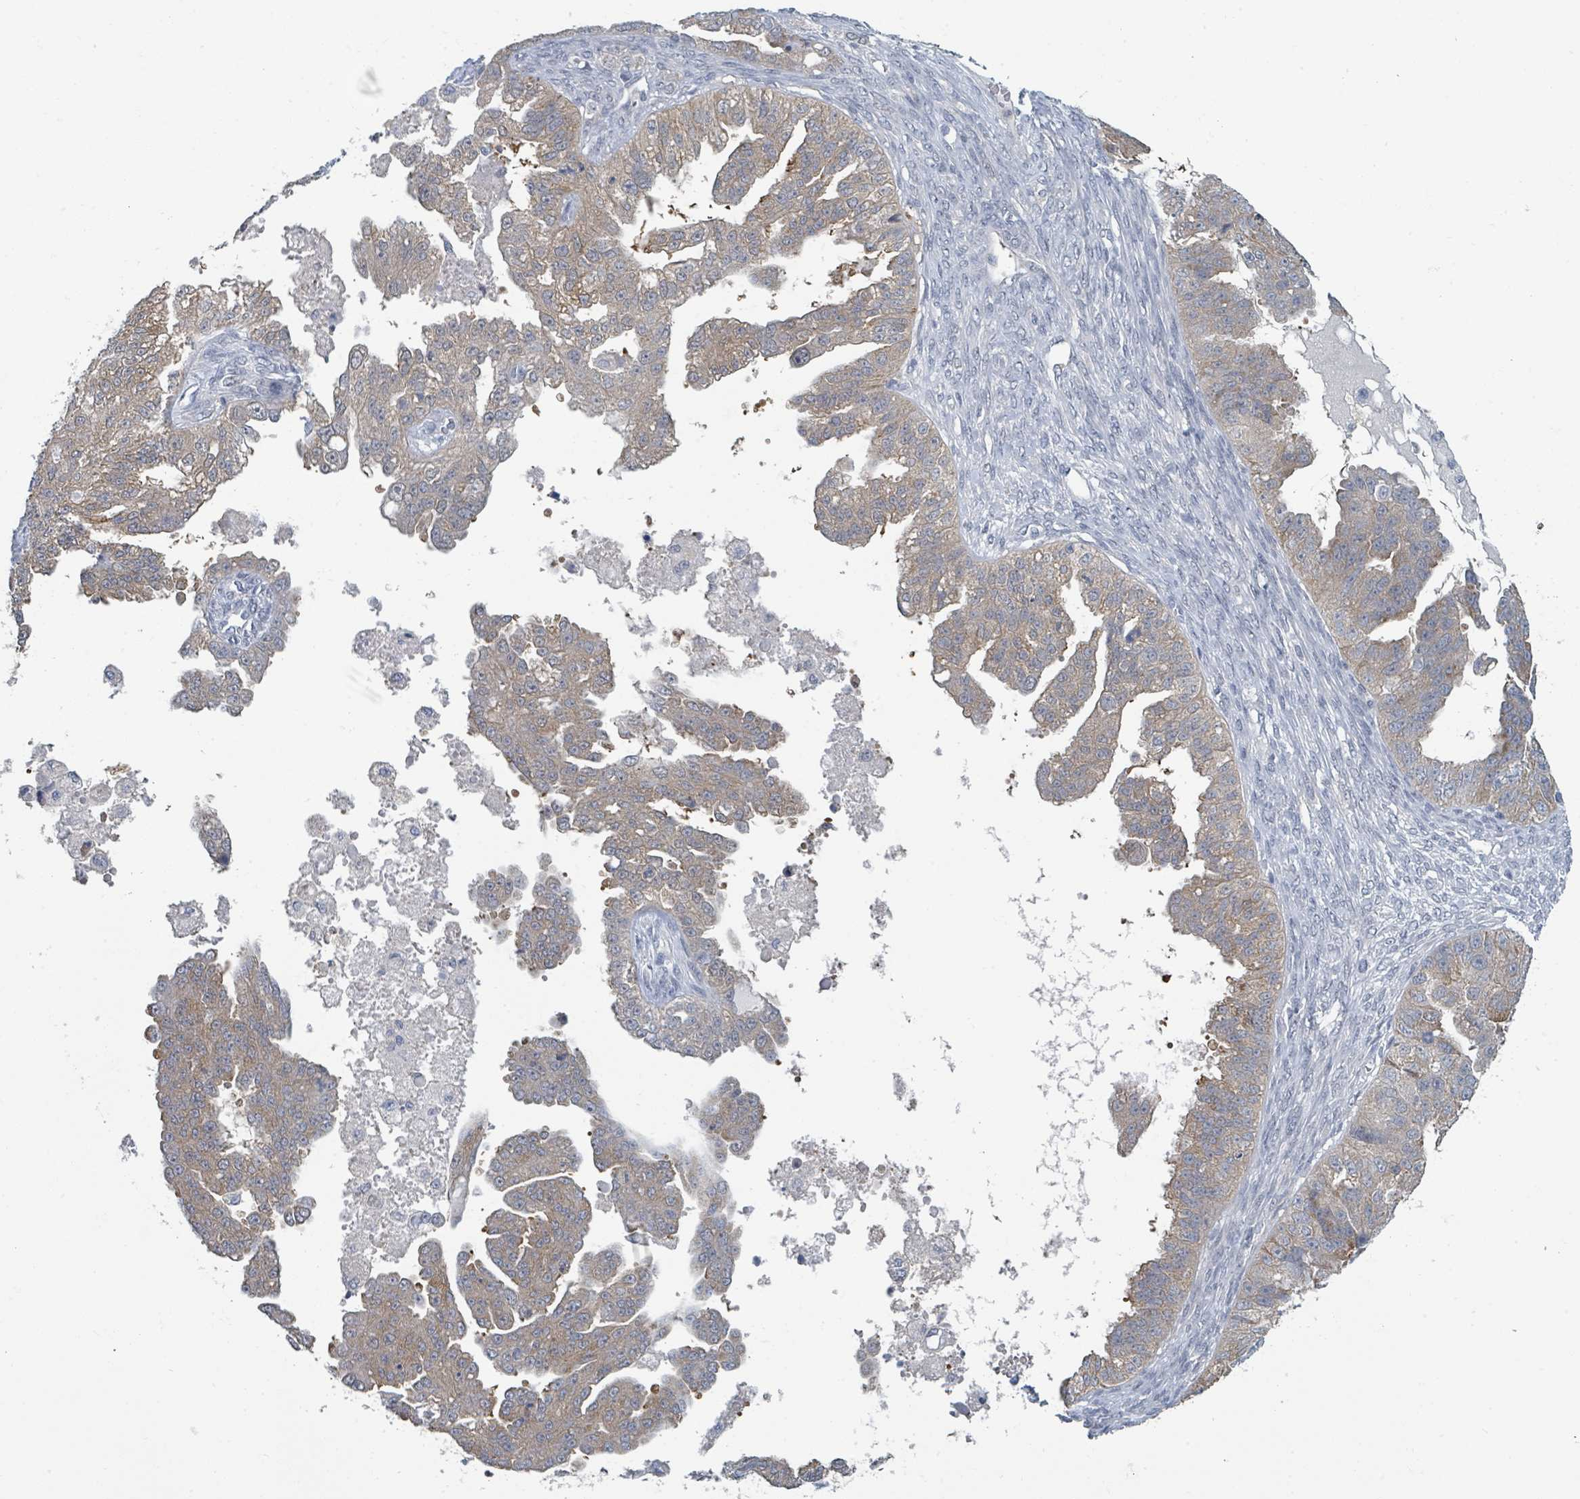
{"staining": {"intensity": "weak", "quantity": "25%-75%", "location": "cytoplasmic/membranous"}, "tissue": "ovarian cancer", "cell_type": "Tumor cells", "image_type": "cancer", "snomed": [{"axis": "morphology", "description": "Cystadenocarcinoma, serous, NOS"}, {"axis": "topography", "description": "Ovary"}], "caption": "A histopathology image of ovarian serous cystadenocarcinoma stained for a protein displays weak cytoplasmic/membranous brown staining in tumor cells. (brown staining indicates protein expression, while blue staining denotes nuclei).", "gene": "ANKRD55", "patient": {"sex": "female", "age": 58}}